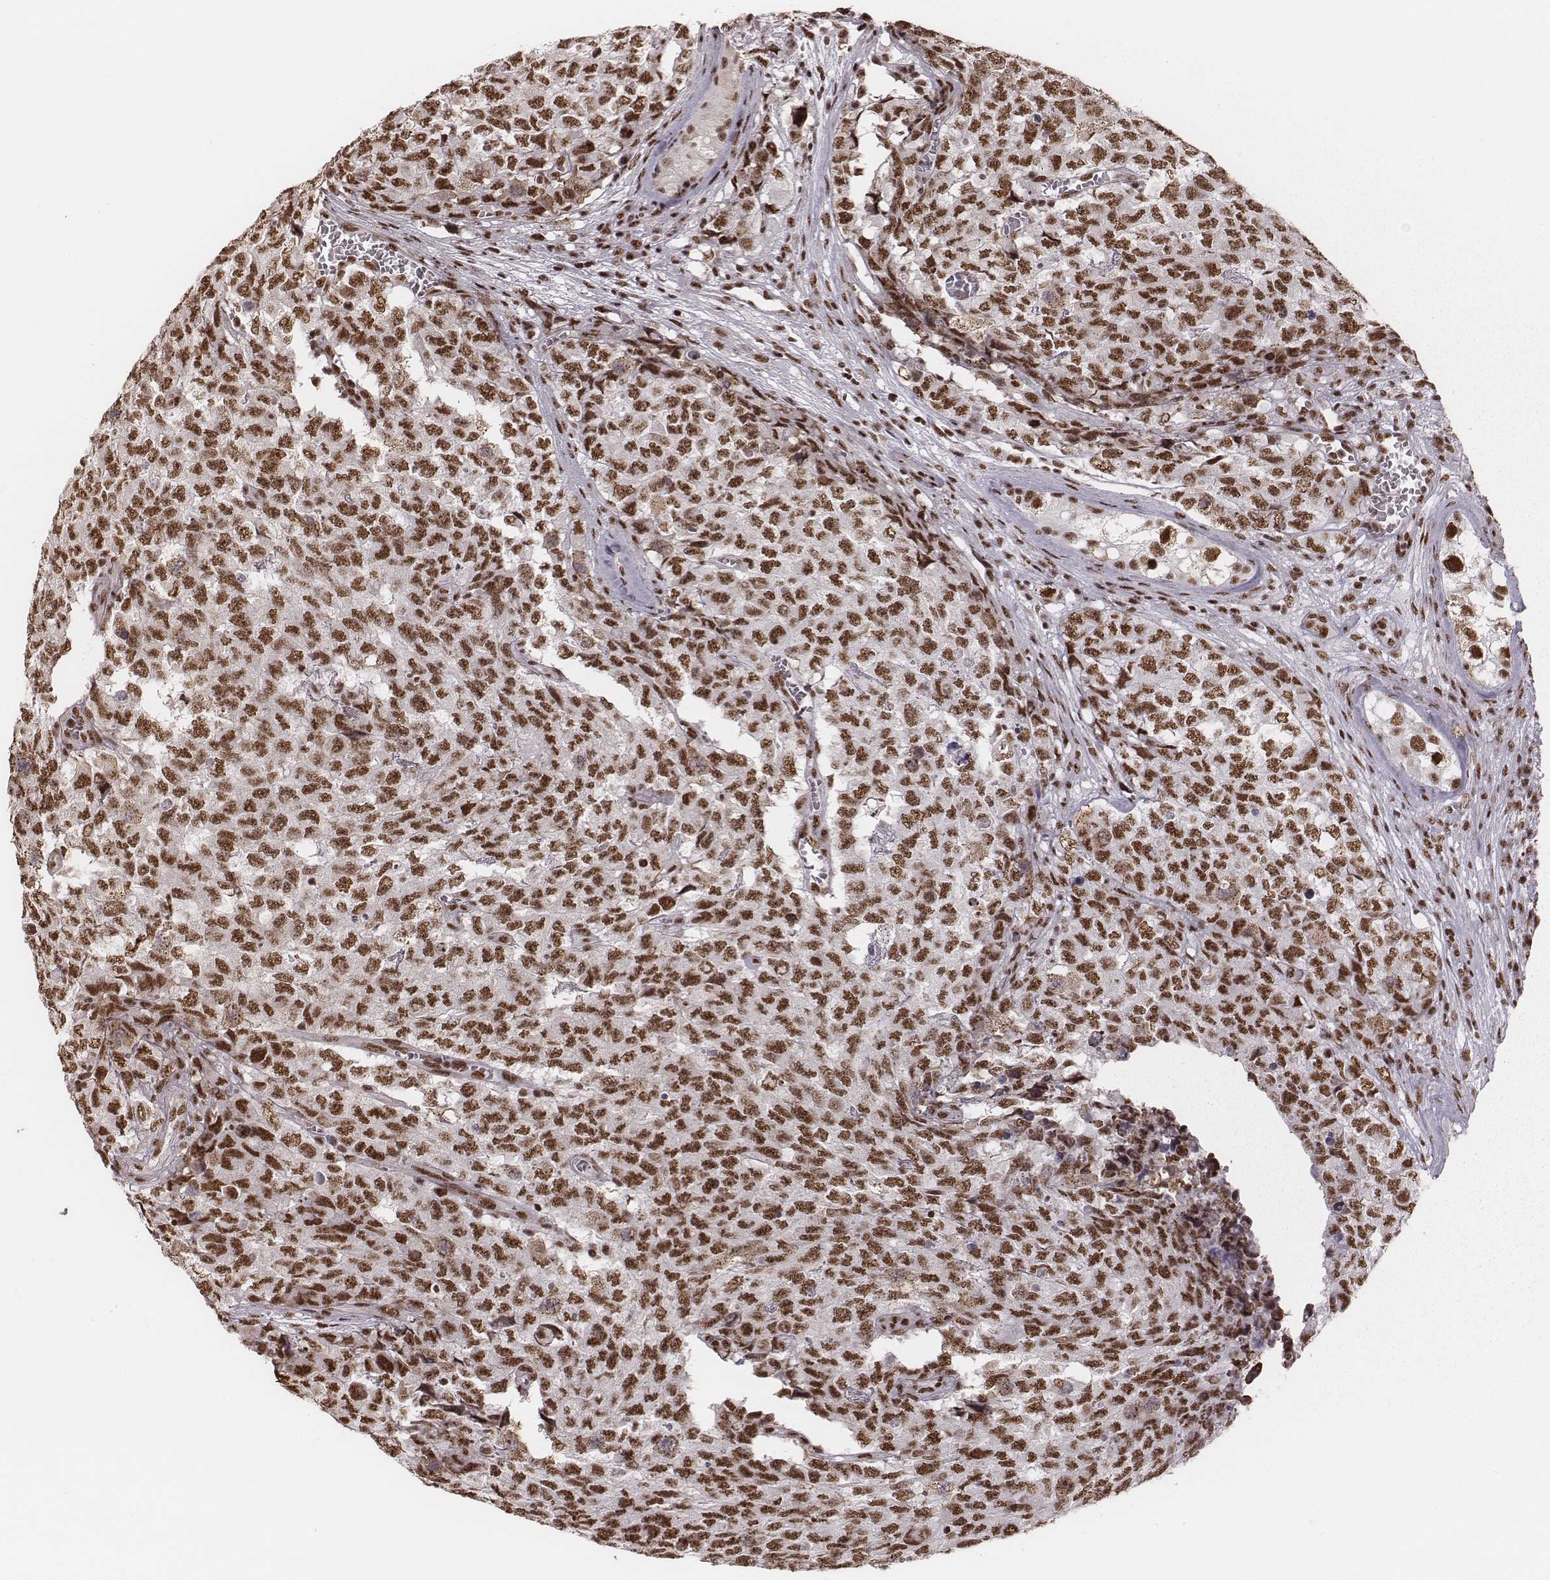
{"staining": {"intensity": "moderate", "quantity": ">75%", "location": "nuclear"}, "tissue": "testis cancer", "cell_type": "Tumor cells", "image_type": "cancer", "snomed": [{"axis": "morphology", "description": "Carcinoma, Embryonal, NOS"}, {"axis": "topography", "description": "Testis"}], "caption": "Embryonal carcinoma (testis) stained with immunohistochemistry displays moderate nuclear staining in approximately >75% of tumor cells.", "gene": "LUC7L", "patient": {"sex": "male", "age": 23}}